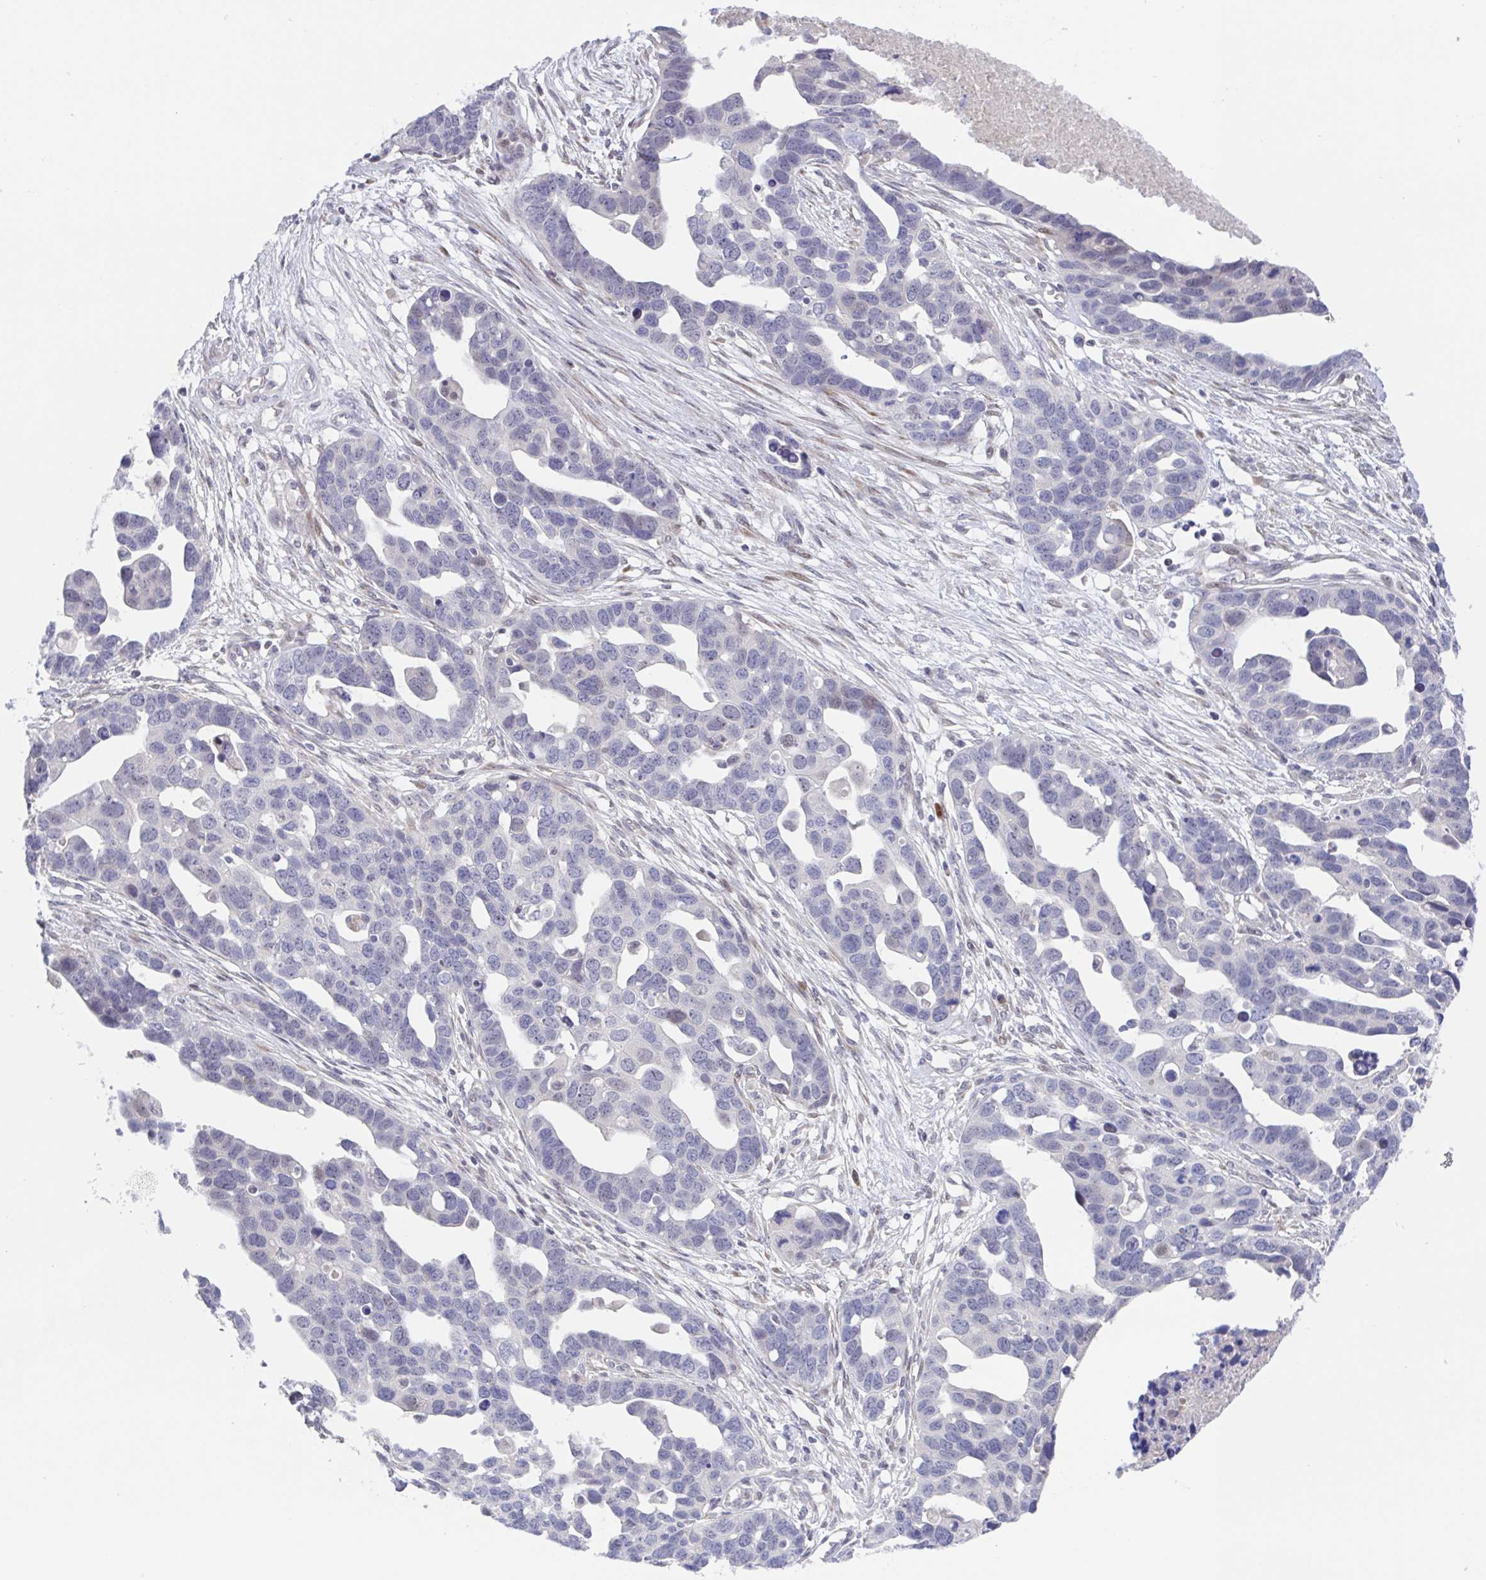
{"staining": {"intensity": "negative", "quantity": "none", "location": "none"}, "tissue": "ovarian cancer", "cell_type": "Tumor cells", "image_type": "cancer", "snomed": [{"axis": "morphology", "description": "Cystadenocarcinoma, serous, NOS"}, {"axis": "topography", "description": "Ovary"}], "caption": "Immunohistochemistry (IHC) of human ovarian cancer (serous cystadenocarcinoma) shows no staining in tumor cells.", "gene": "POU2F3", "patient": {"sex": "female", "age": 54}}